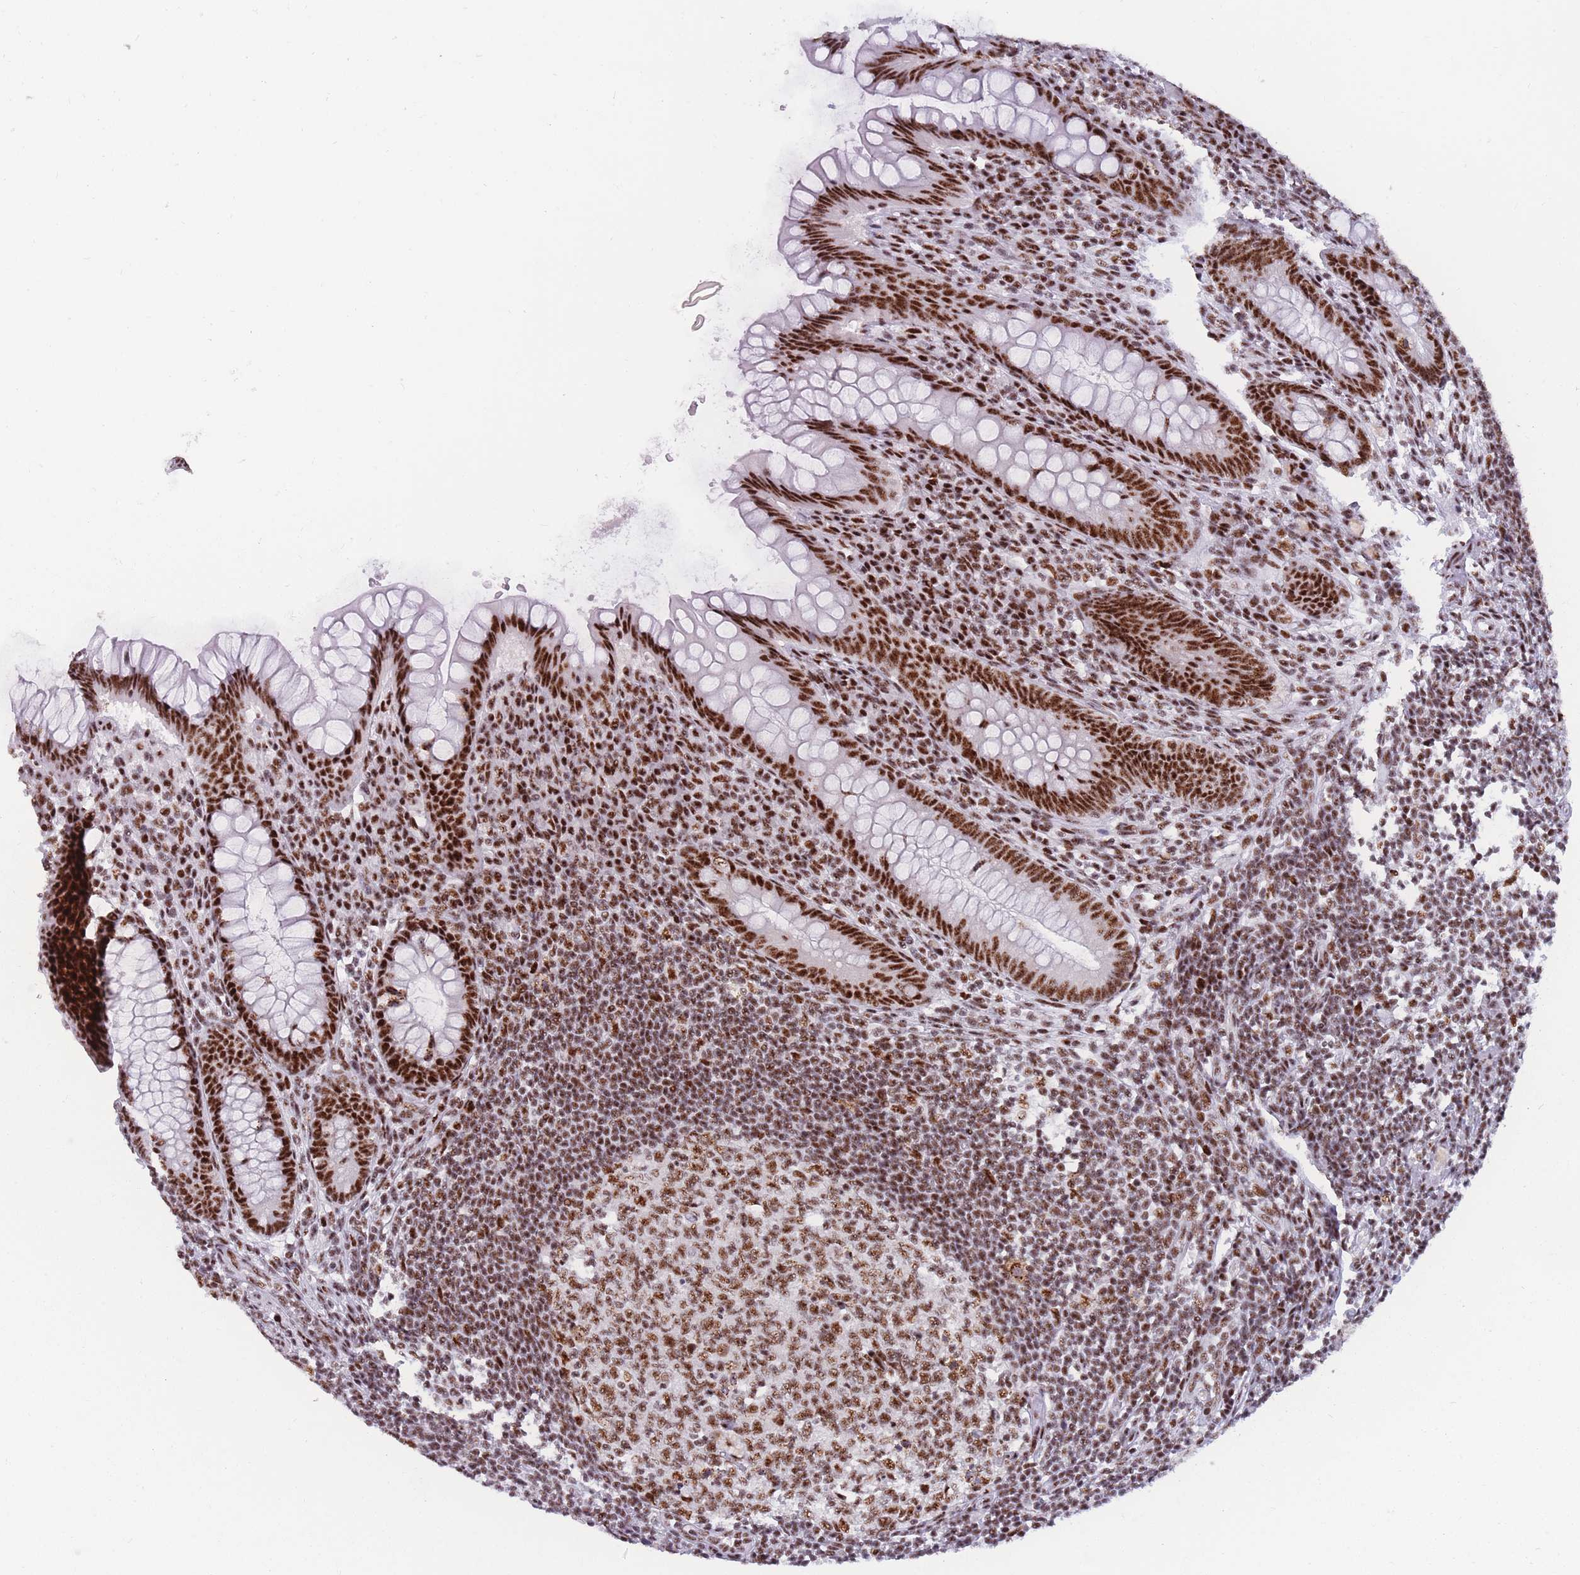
{"staining": {"intensity": "strong", "quantity": ">75%", "location": "nuclear"}, "tissue": "appendix", "cell_type": "Glandular cells", "image_type": "normal", "snomed": [{"axis": "morphology", "description": "Normal tissue, NOS"}, {"axis": "topography", "description": "Appendix"}], "caption": "IHC of normal human appendix demonstrates high levels of strong nuclear positivity in about >75% of glandular cells.", "gene": "TMEM35B", "patient": {"sex": "female", "age": 33}}